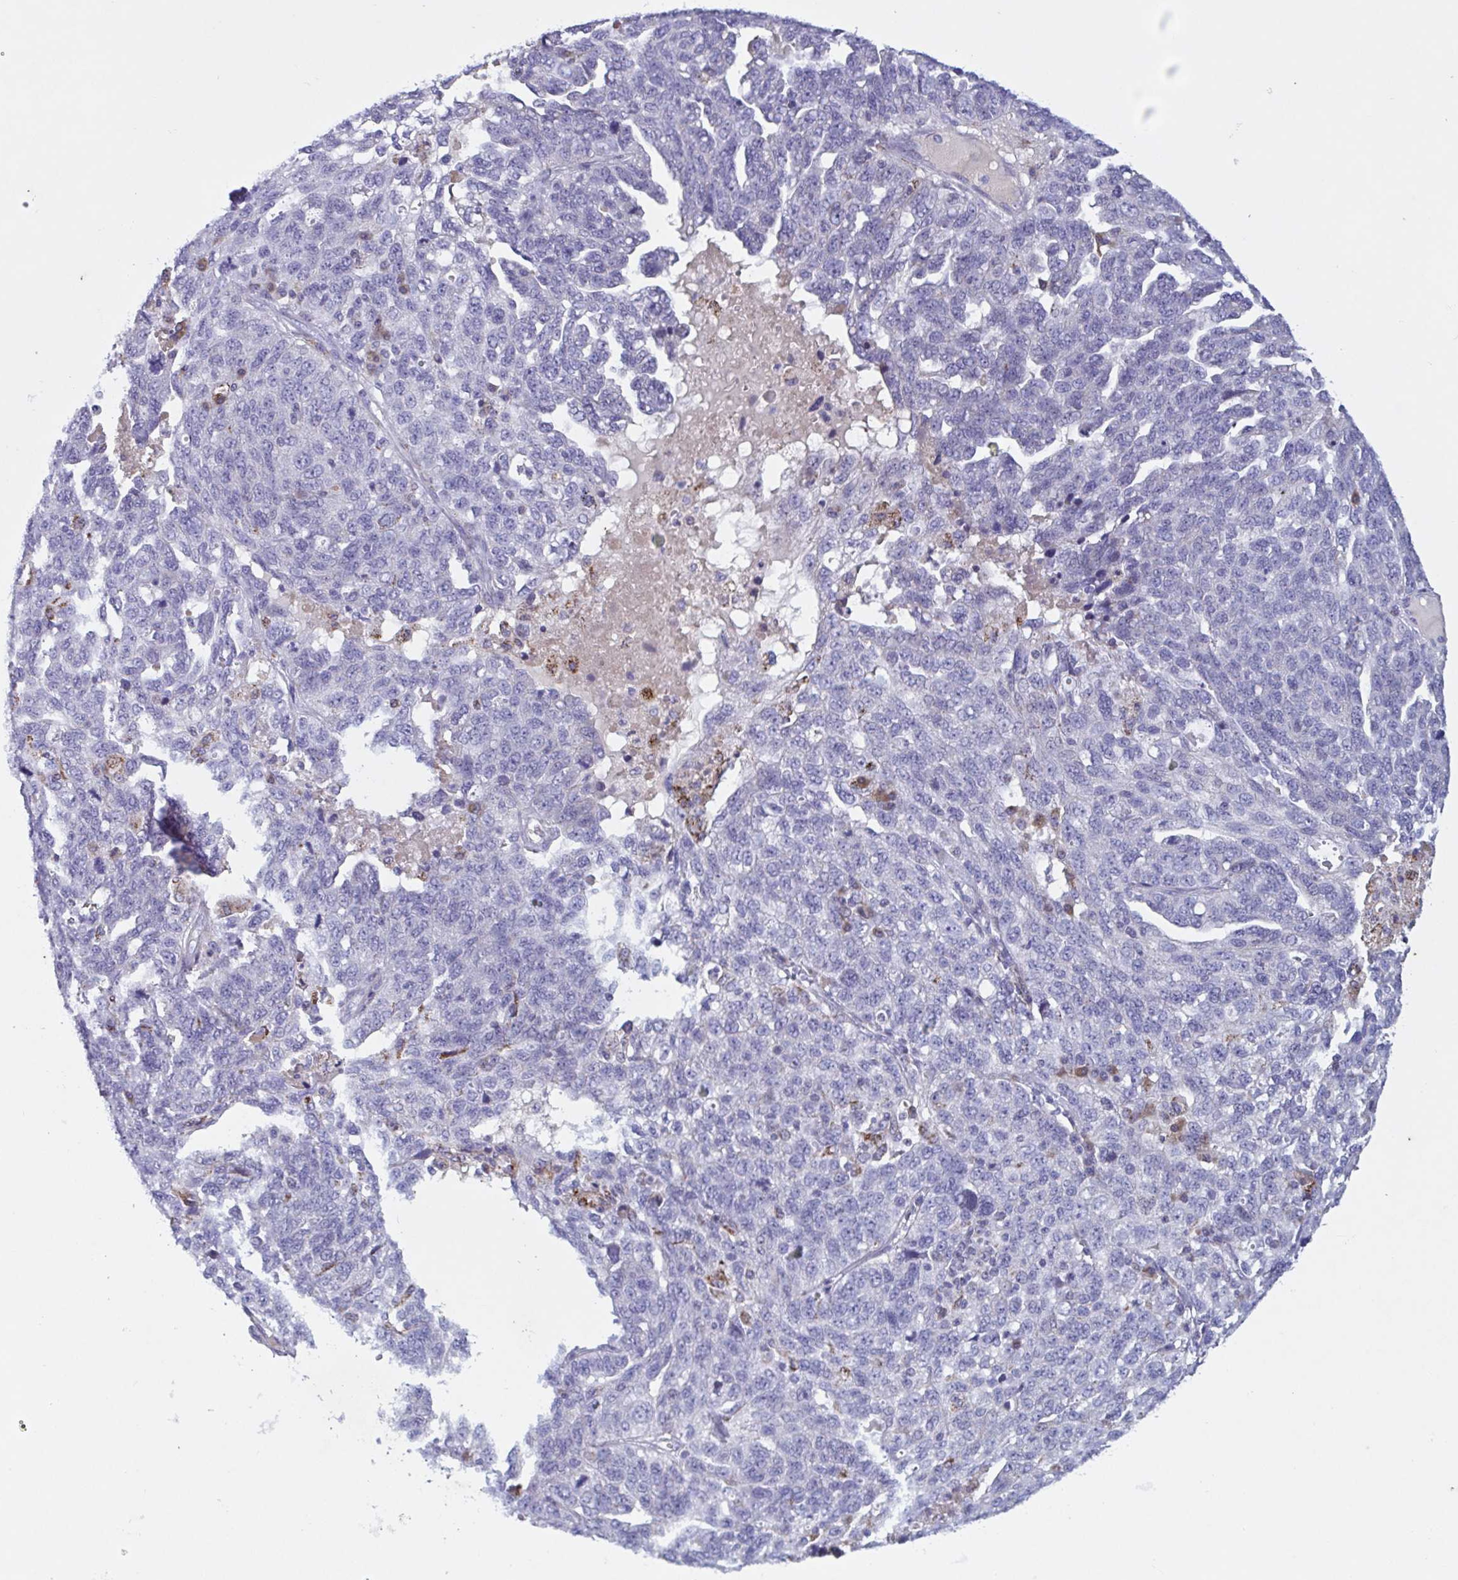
{"staining": {"intensity": "negative", "quantity": "none", "location": "none"}, "tissue": "ovarian cancer", "cell_type": "Tumor cells", "image_type": "cancer", "snomed": [{"axis": "morphology", "description": "Cystadenocarcinoma, serous, NOS"}, {"axis": "topography", "description": "Ovary"}], "caption": "Tumor cells are negative for brown protein staining in ovarian cancer (serous cystadenocarcinoma). Brightfield microscopy of immunohistochemistry stained with DAB (brown) and hematoxylin (blue), captured at high magnification.", "gene": "F13B", "patient": {"sex": "female", "age": 71}}